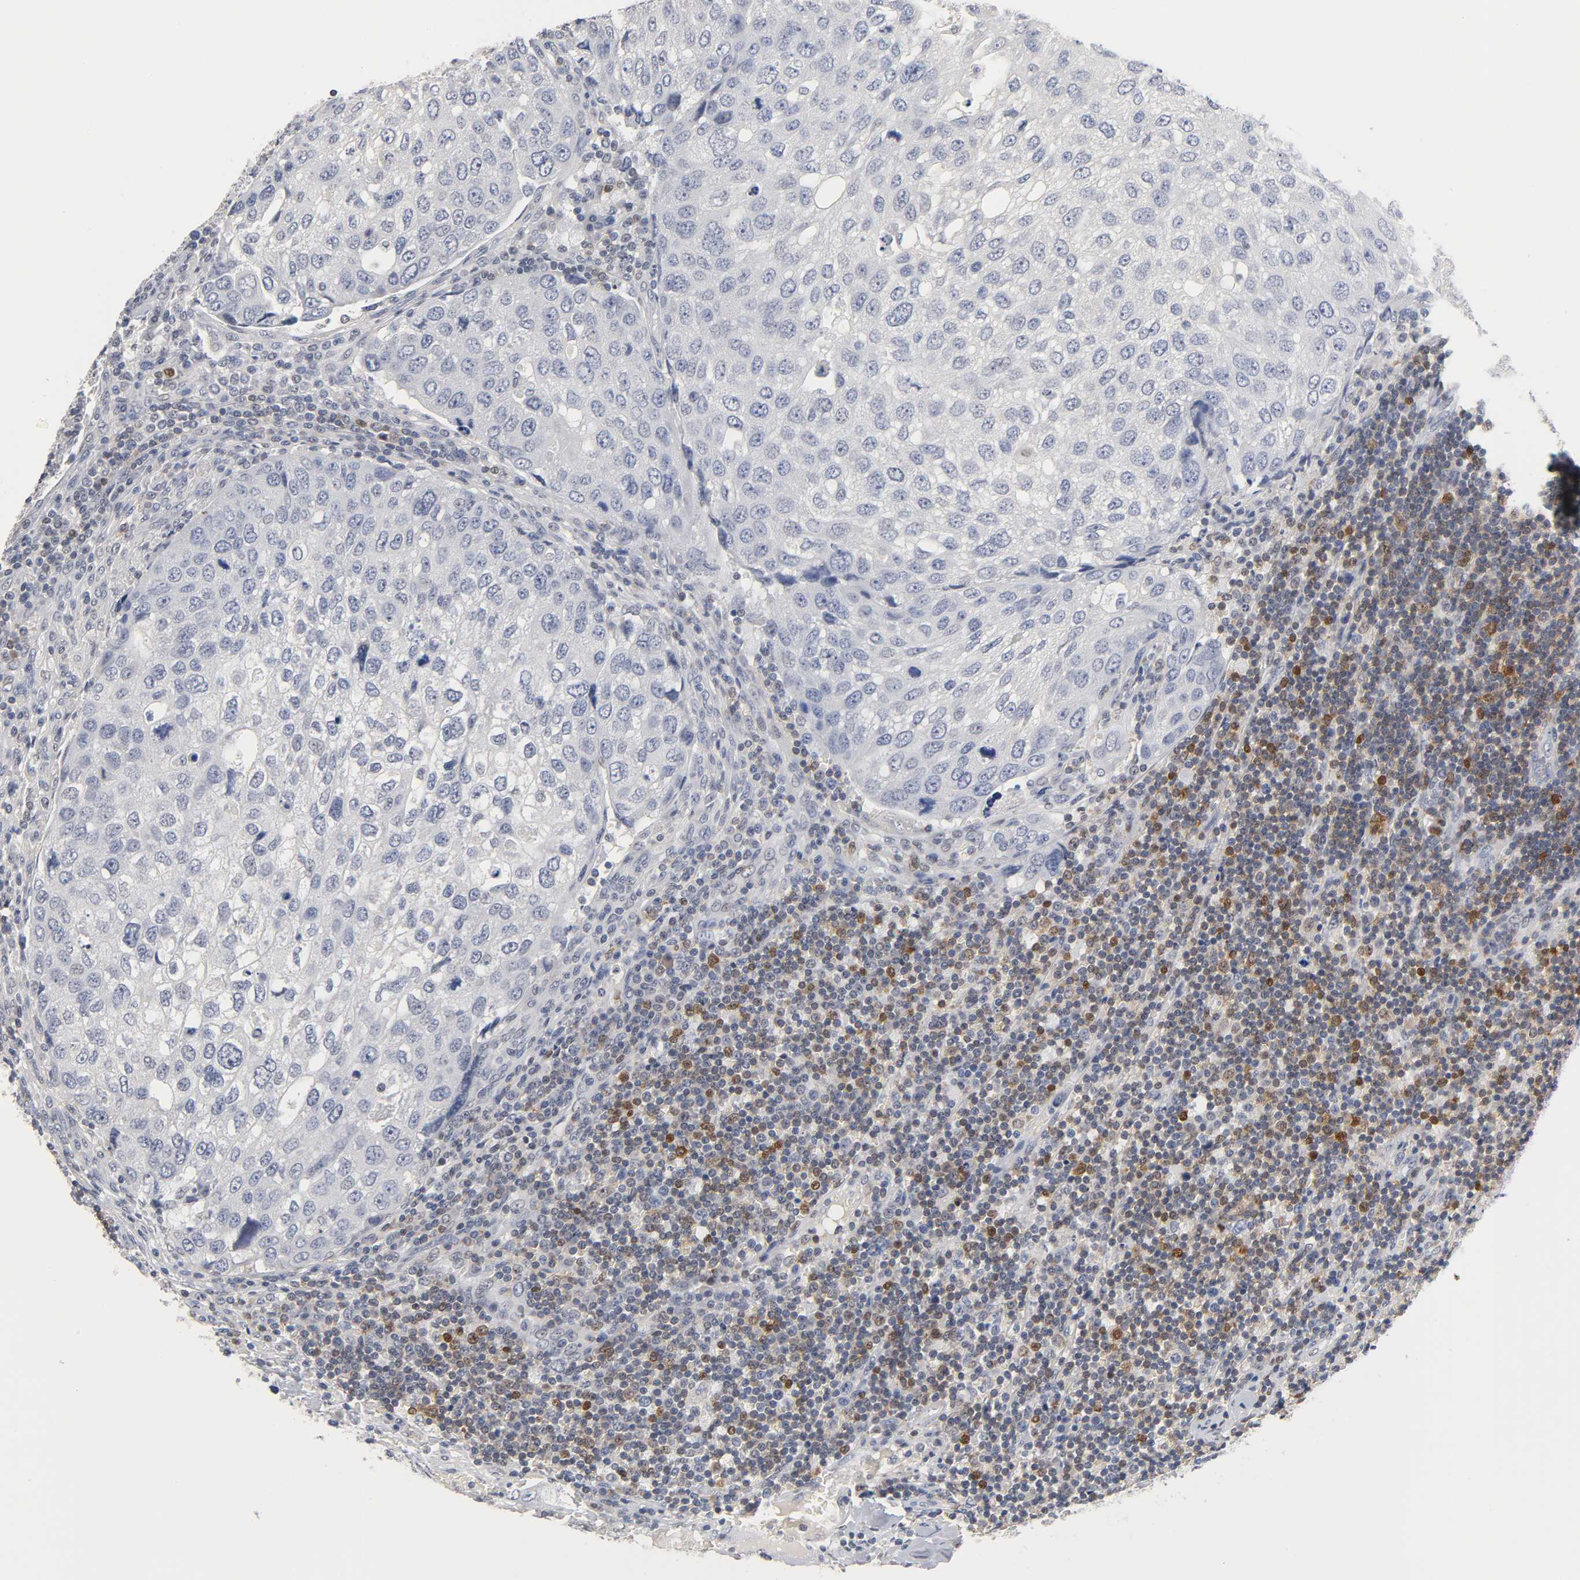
{"staining": {"intensity": "negative", "quantity": "none", "location": "none"}, "tissue": "urothelial cancer", "cell_type": "Tumor cells", "image_type": "cancer", "snomed": [{"axis": "morphology", "description": "Urothelial carcinoma, High grade"}, {"axis": "topography", "description": "Lymph node"}, {"axis": "topography", "description": "Urinary bladder"}], "caption": "Photomicrograph shows no significant protein expression in tumor cells of urothelial cancer.", "gene": "NFATC1", "patient": {"sex": "male", "age": 51}}